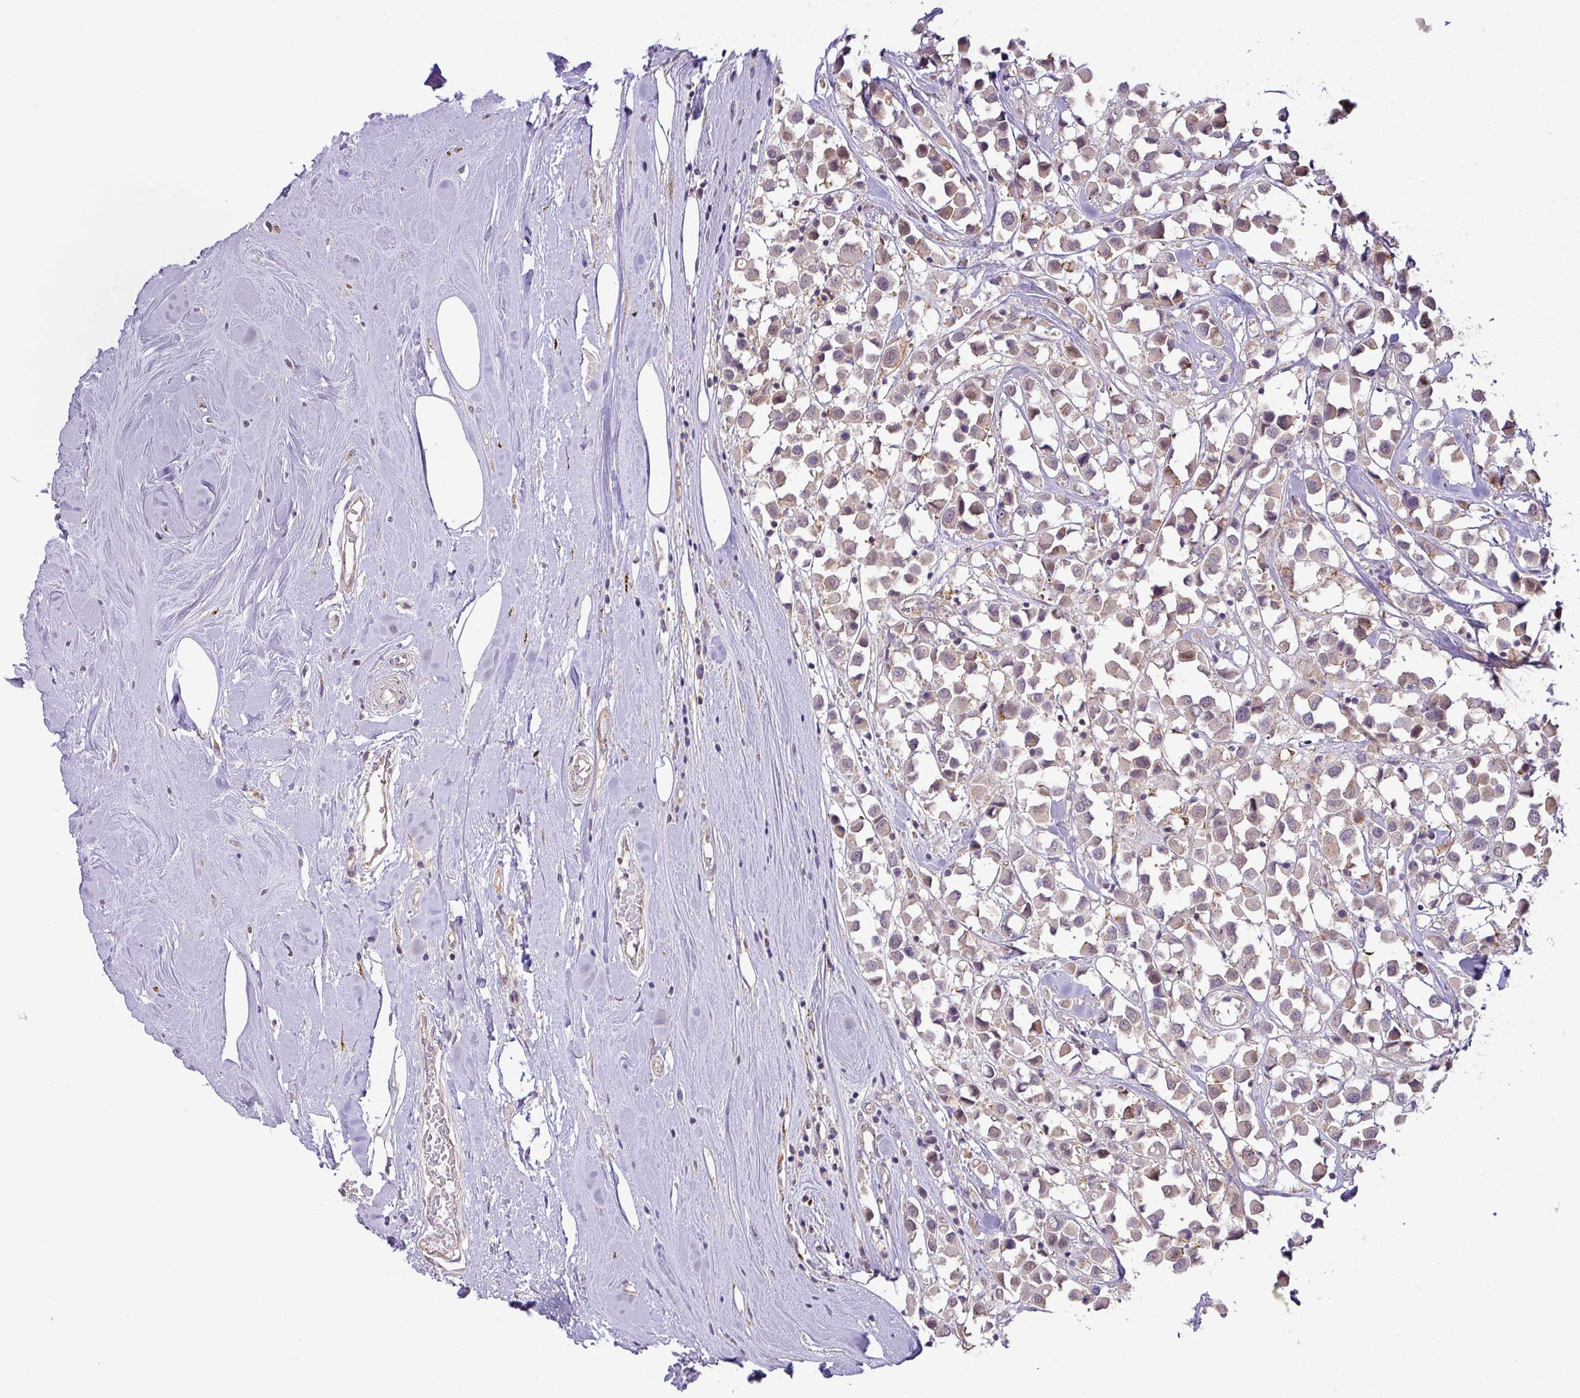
{"staining": {"intensity": "weak", "quantity": "25%-75%", "location": "cytoplasmic/membranous"}, "tissue": "breast cancer", "cell_type": "Tumor cells", "image_type": "cancer", "snomed": [{"axis": "morphology", "description": "Duct carcinoma"}, {"axis": "topography", "description": "Breast"}], "caption": "Immunohistochemistry (IHC) (DAB) staining of breast cancer demonstrates weak cytoplasmic/membranous protein positivity in about 25%-75% of tumor cells.", "gene": "GALNT12", "patient": {"sex": "female", "age": 61}}